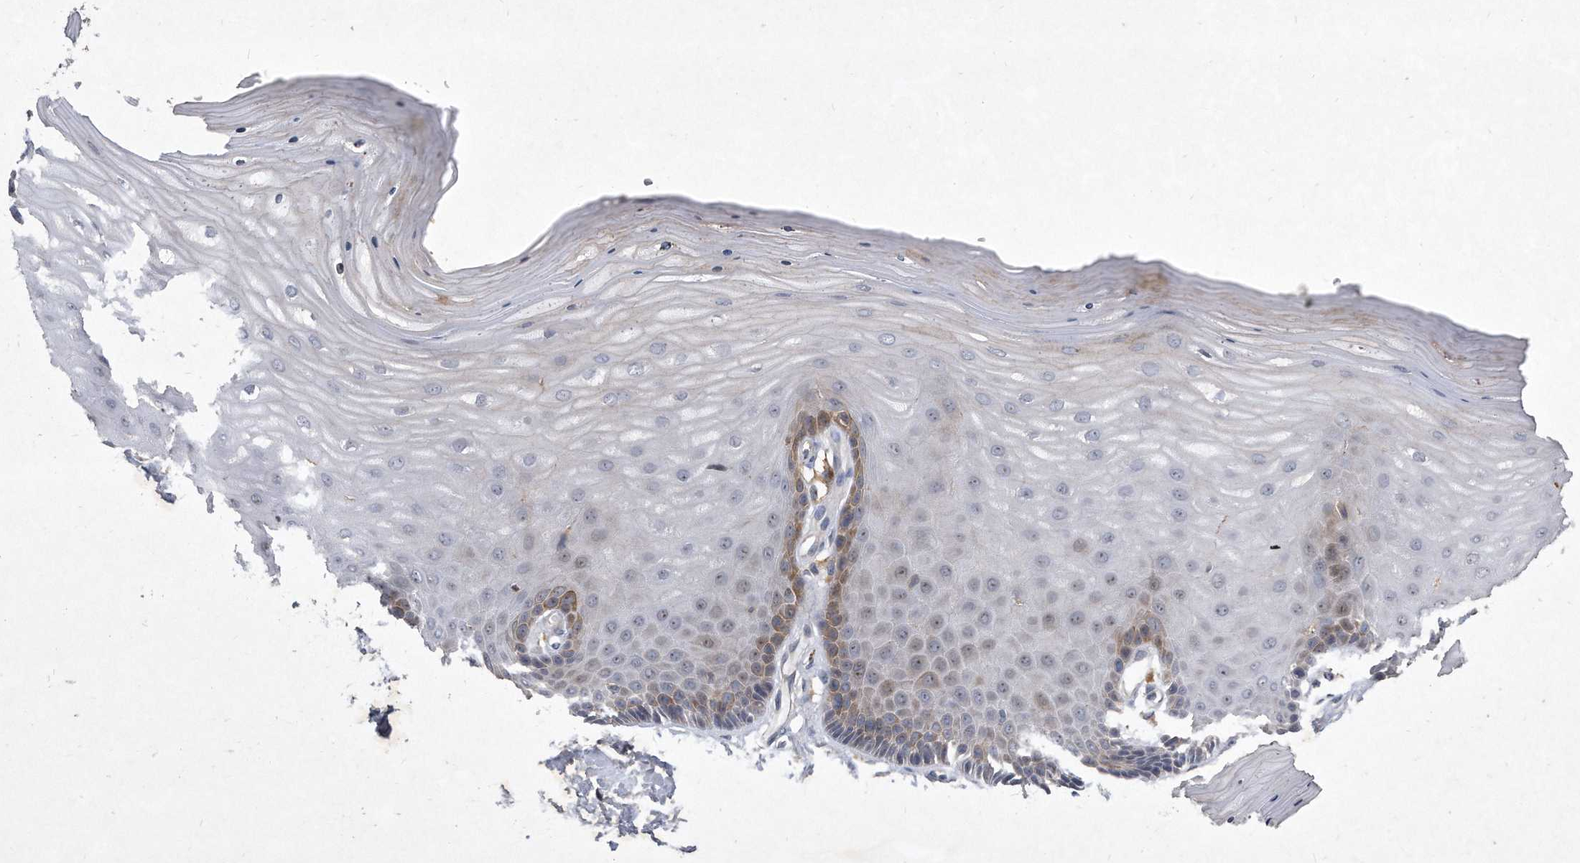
{"staining": {"intensity": "negative", "quantity": "none", "location": "none"}, "tissue": "cervix", "cell_type": "Glandular cells", "image_type": "normal", "snomed": [{"axis": "morphology", "description": "Normal tissue, NOS"}, {"axis": "topography", "description": "Cervix"}], "caption": "IHC histopathology image of normal human cervix stained for a protein (brown), which reveals no staining in glandular cells. (DAB IHC visualized using brightfield microscopy, high magnification).", "gene": "PGBD2", "patient": {"sex": "female", "age": 55}}